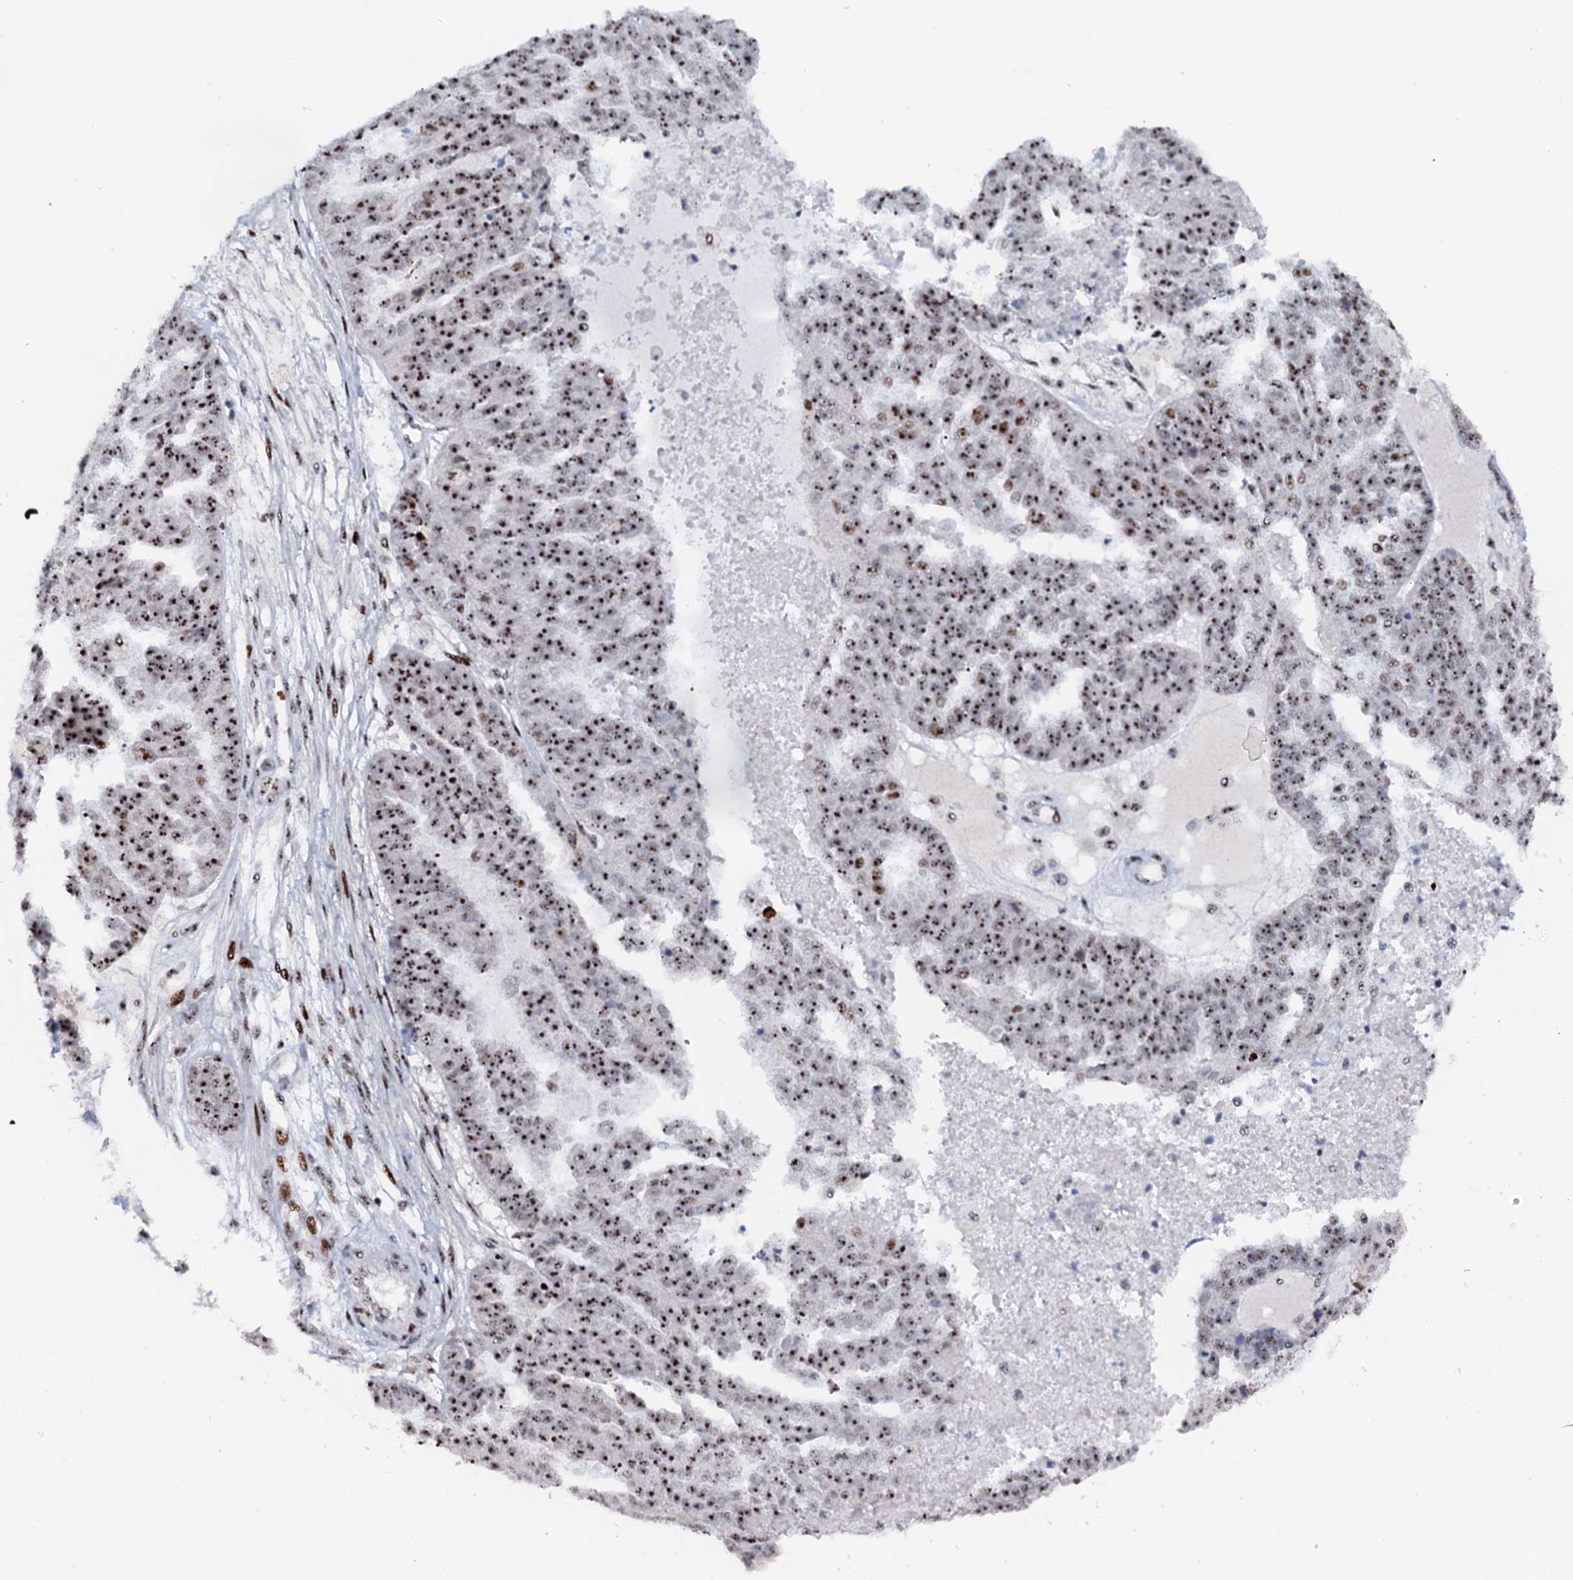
{"staining": {"intensity": "strong", "quantity": ">75%", "location": "nuclear"}, "tissue": "ovarian cancer", "cell_type": "Tumor cells", "image_type": "cancer", "snomed": [{"axis": "morphology", "description": "Cystadenocarcinoma, serous, NOS"}, {"axis": "topography", "description": "Ovary"}], "caption": "Immunohistochemical staining of human ovarian cancer reveals strong nuclear protein expression in about >75% of tumor cells. The staining was performed using DAB (3,3'-diaminobenzidine) to visualize the protein expression in brown, while the nuclei were stained in blue with hematoxylin (Magnification: 20x).", "gene": "NEUROG3", "patient": {"sex": "female", "age": 58}}